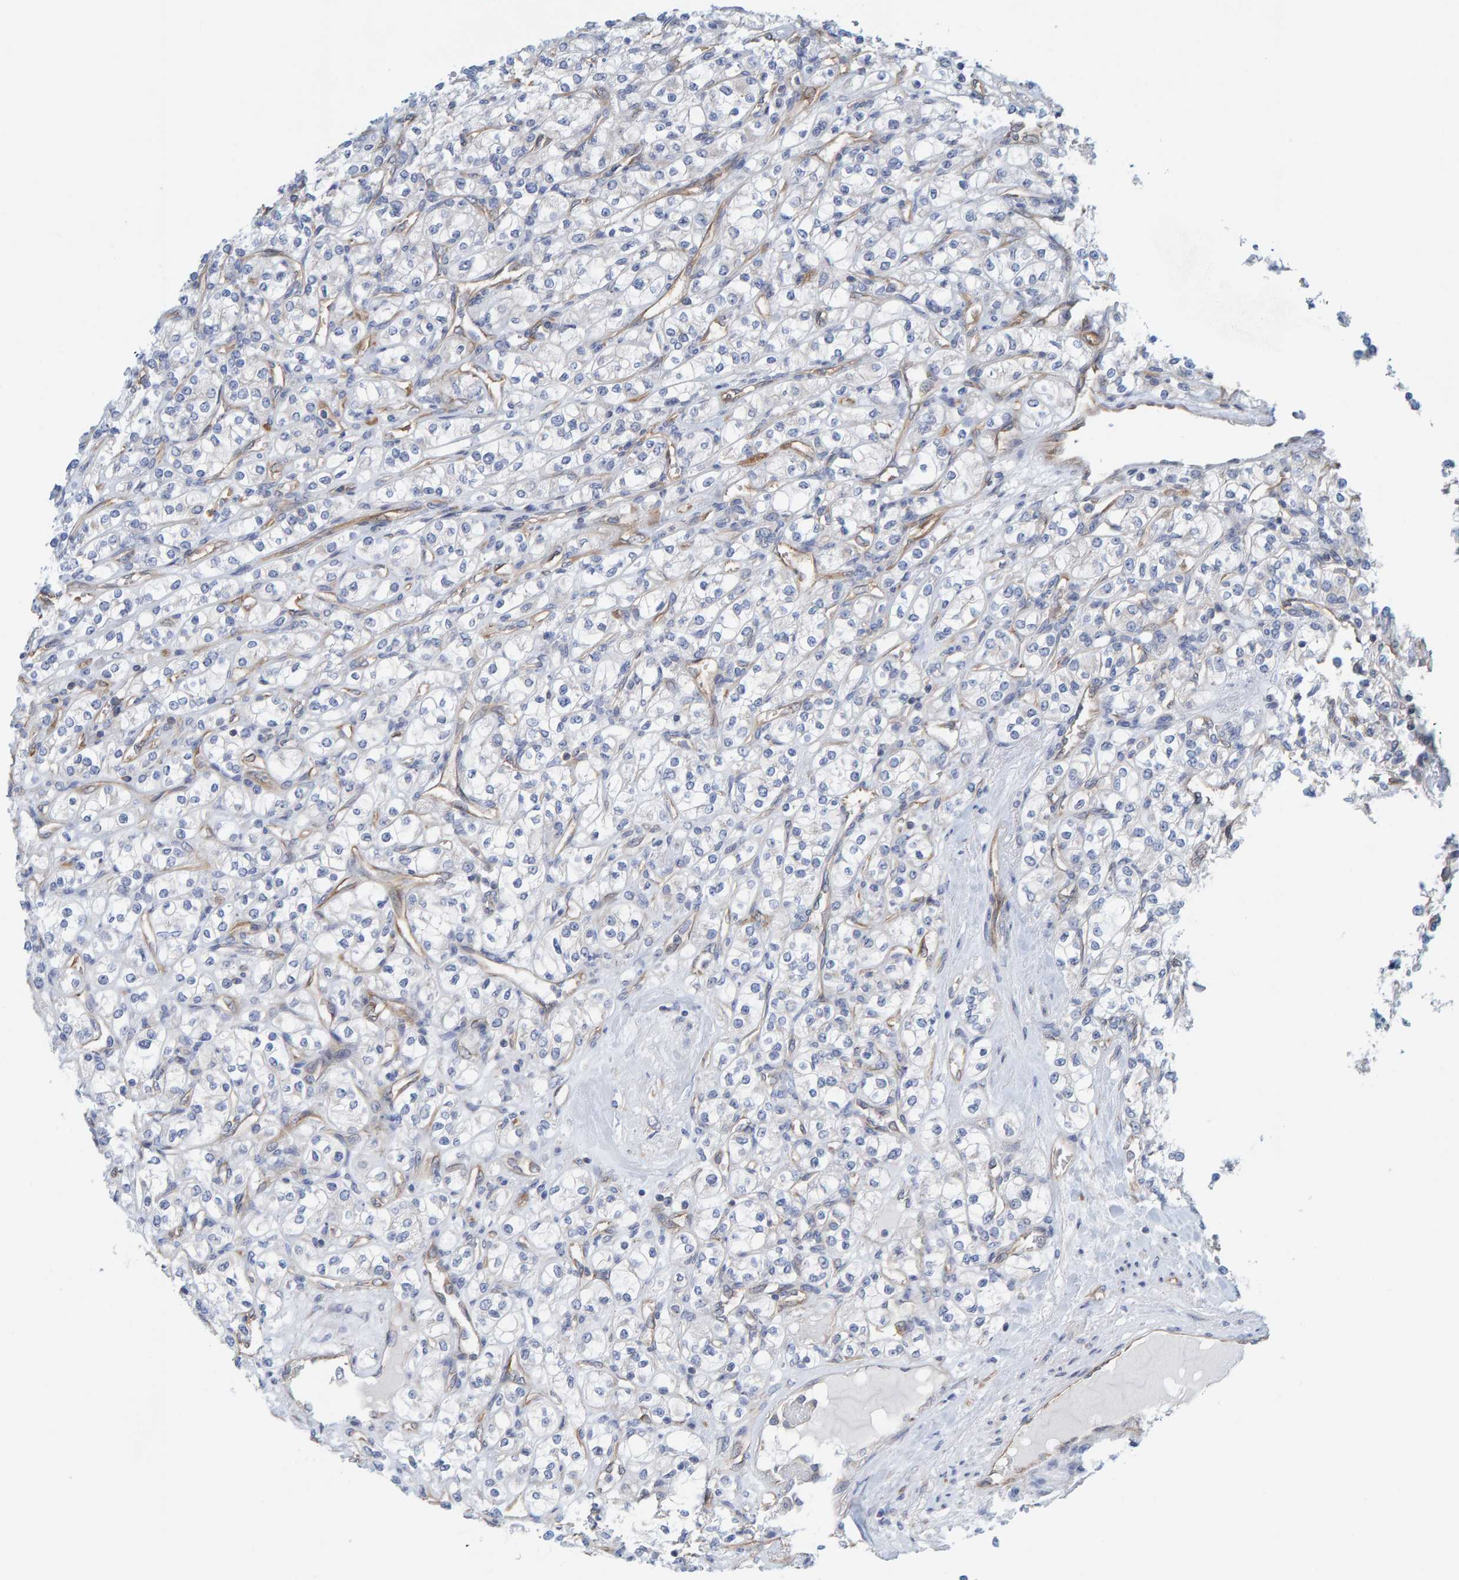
{"staining": {"intensity": "negative", "quantity": "none", "location": "none"}, "tissue": "renal cancer", "cell_type": "Tumor cells", "image_type": "cancer", "snomed": [{"axis": "morphology", "description": "Adenocarcinoma, NOS"}, {"axis": "topography", "description": "Kidney"}], "caption": "The immunohistochemistry micrograph has no significant staining in tumor cells of adenocarcinoma (renal) tissue.", "gene": "PRKD2", "patient": {"sex": "male", "age": 77}}